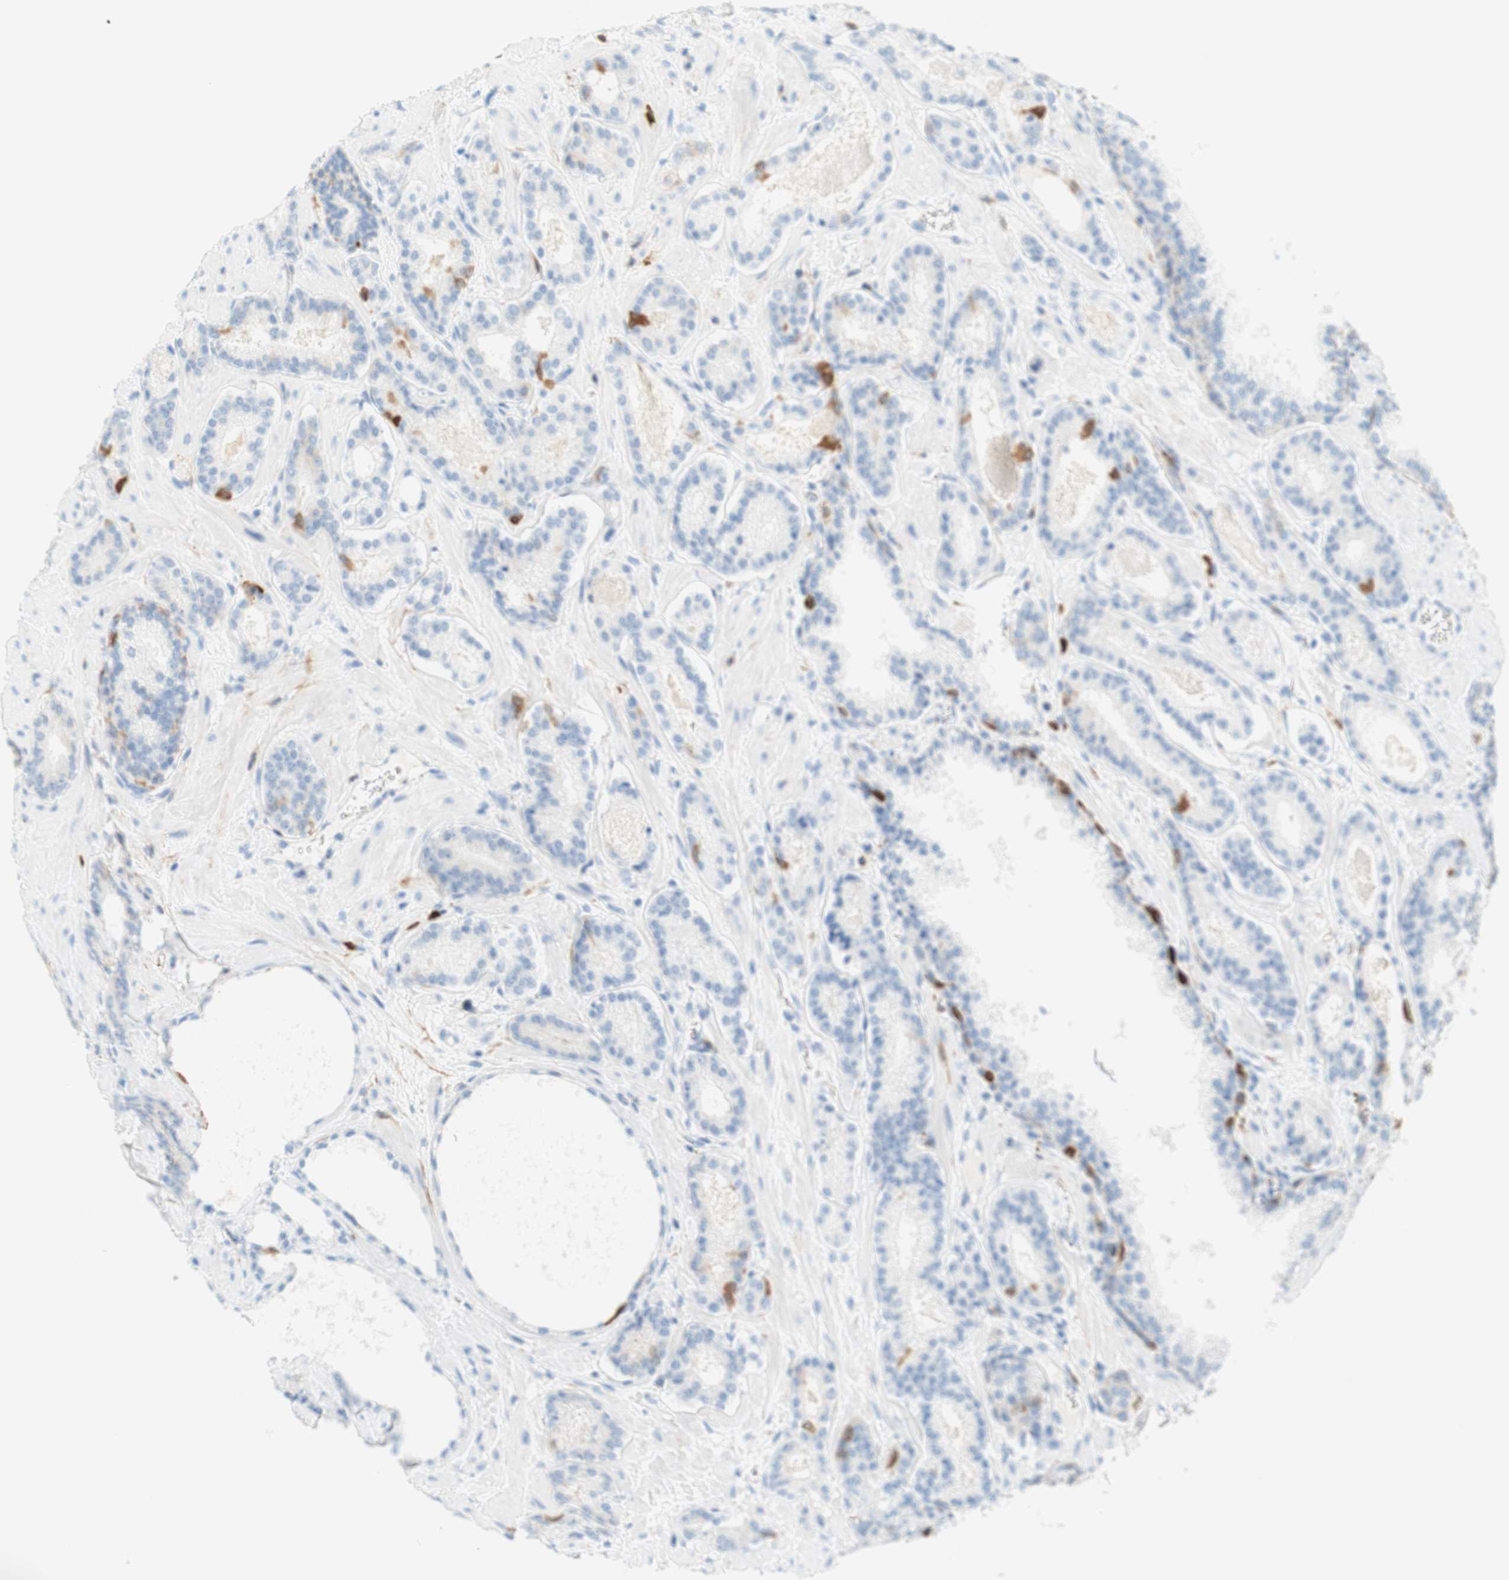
{"staining": {"intensity": "moderate", "quantity": "<25%", "location": "cytoplasmic/membranous,nuclear"}, "tissue": "prostate cancer", "cell_type": "Tumor cells", "image_type": "cancer", "snomed": [{"axis": "morphology", "description": "Adenocarcinoma, Low grade"}, {"axis": "topography", "description": "Prostate"}], "caption": "Tumor cells show moderate cytoplasmic/membranous and nuclear staining in about <25% of cells in prostate cancer.", "gene": "STMN1", "patient": {"sex": "male", "age": 63}}